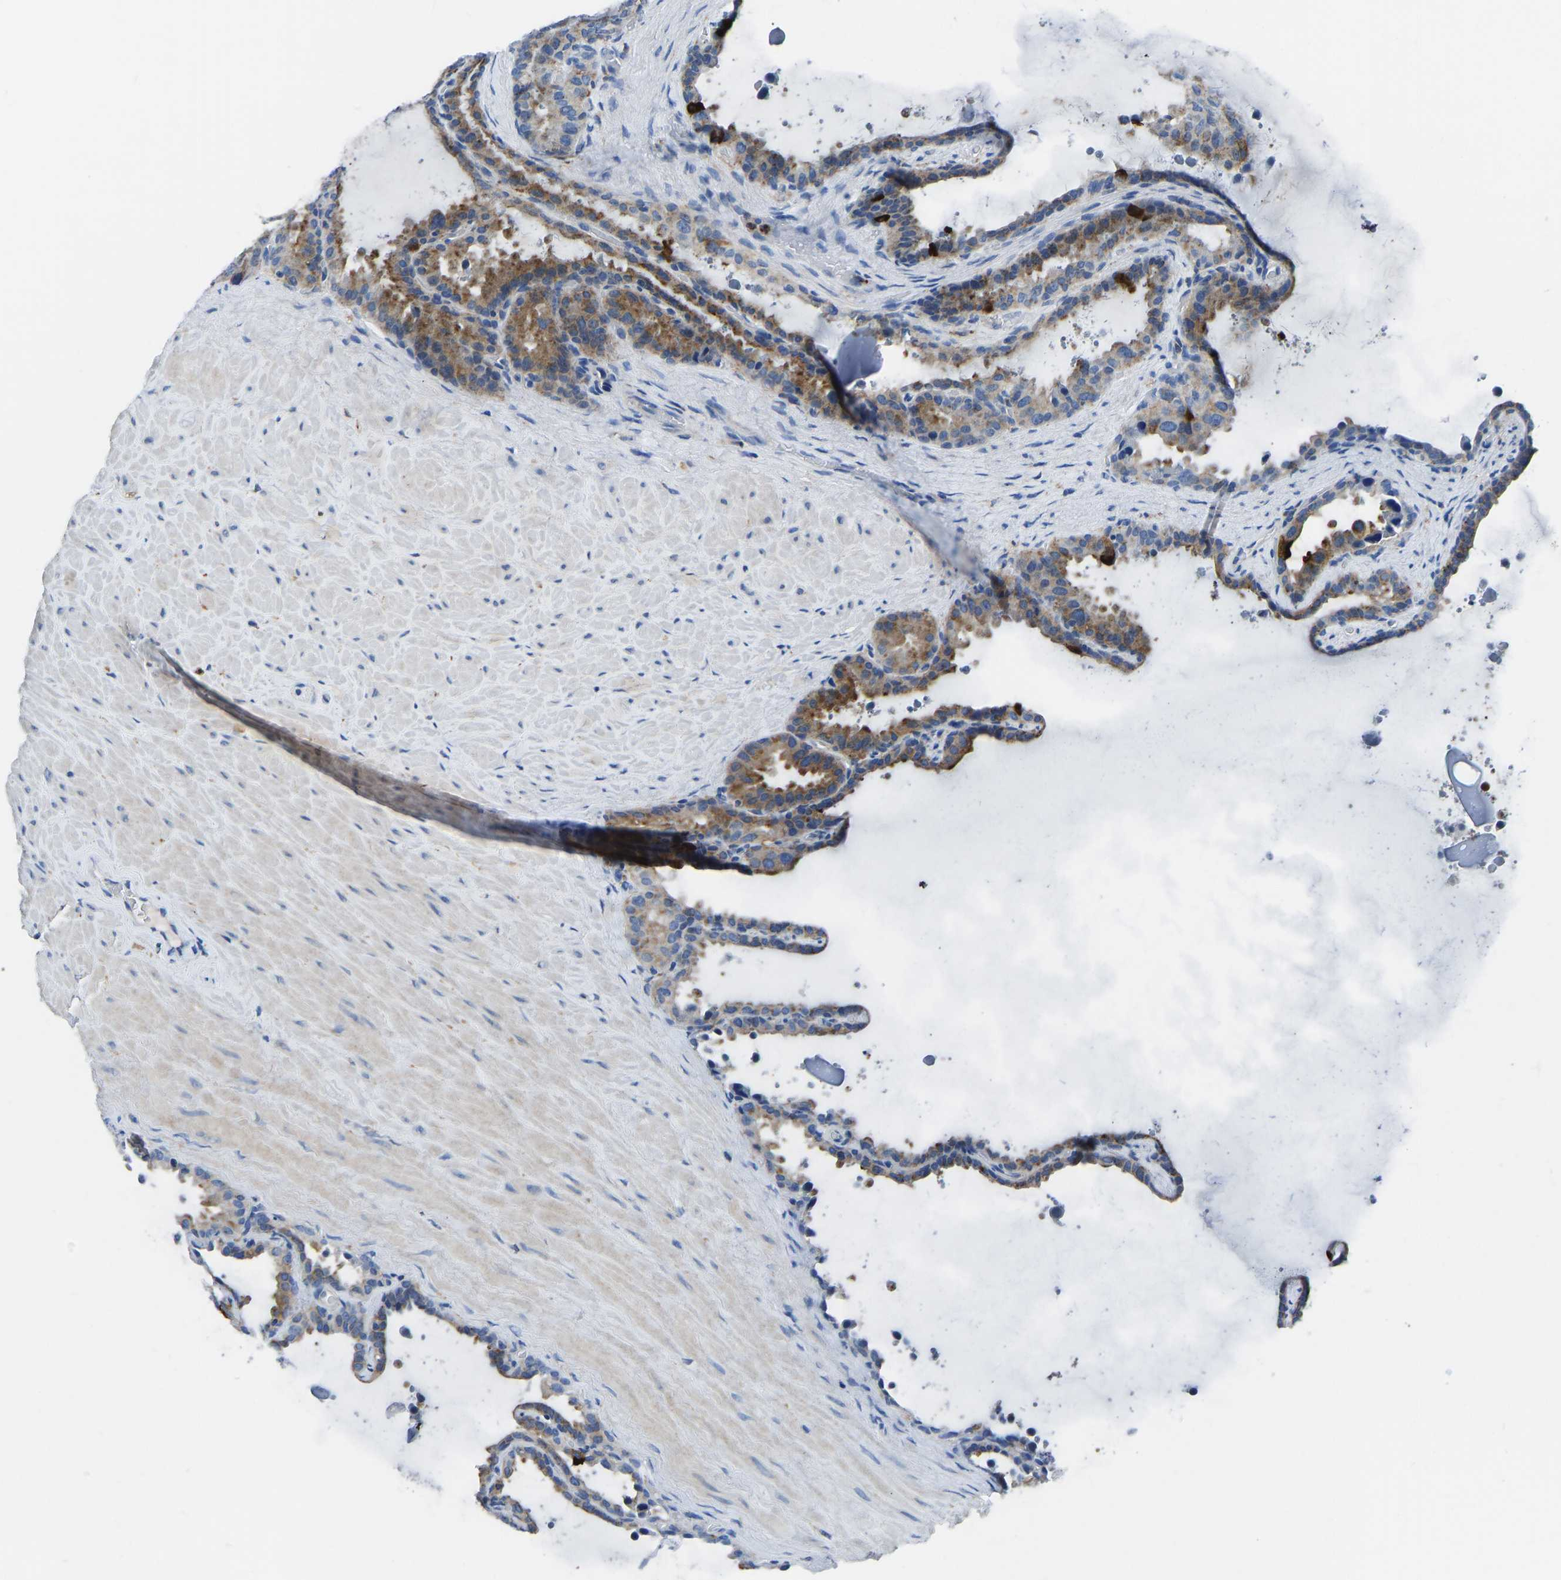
{"staining": {"intensity": "moderate", "quantity": ">75%", "location": "cytoplasmic/membranous"}, "tissue": "seminal vesicle", "cell_type": "Glandular cells", "image_type": "normal", "snomed": [{"axis": "morphology", "description": "Normal tissue, NOS"}, {"axis": "topography", "description": "Seminal veicle"}], "caption": "Moderate cytoplasmic/membranous protein positivity is present in about >75% of glandular cells in seminal vesicle.", "gene": "ATP6V1E1", "patient": {"sex": "male", "age": 46}}